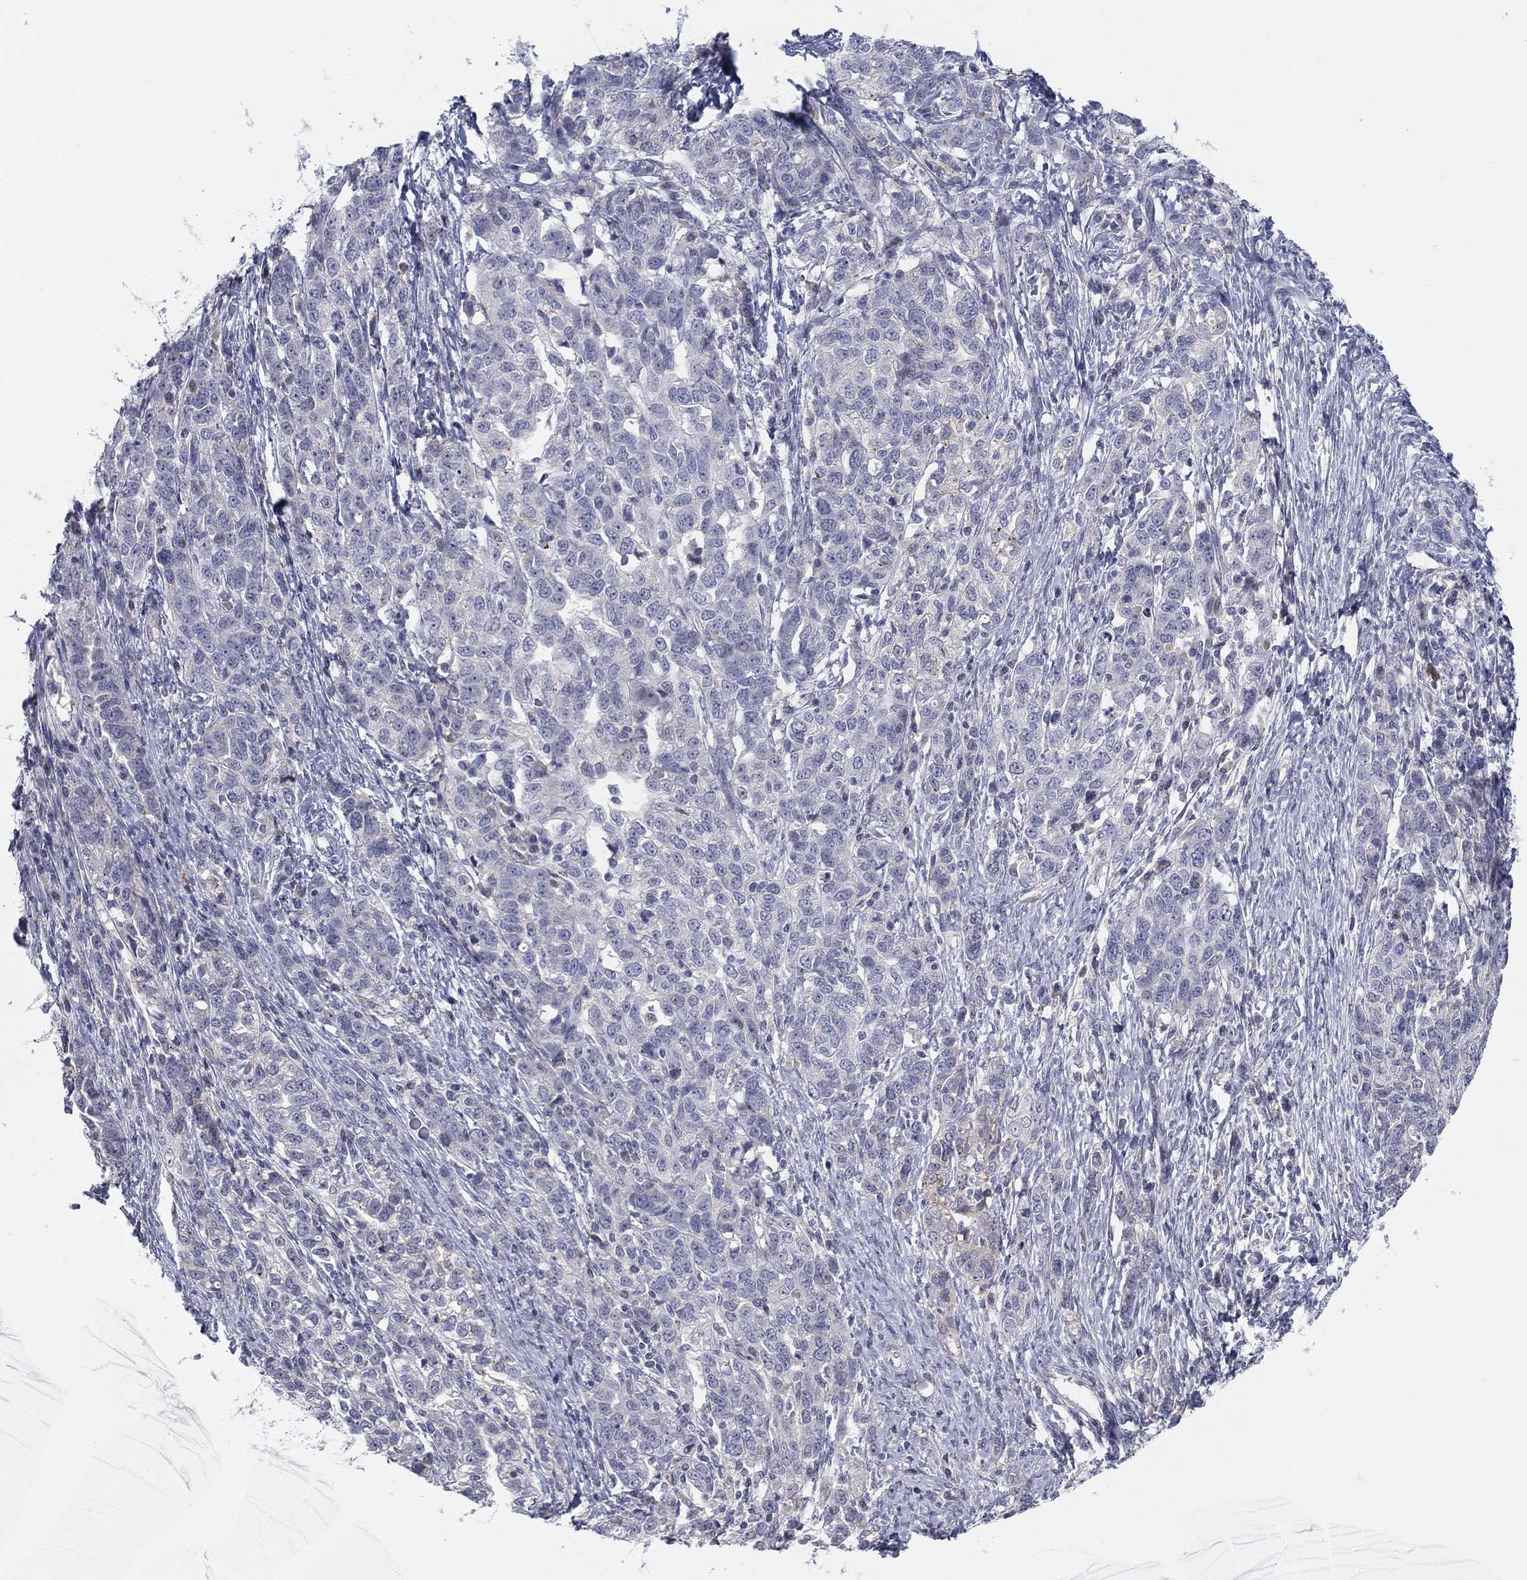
{"staining": {"intensity": "negative", "quantity": "none", "location": "none"}, "tissue": "ovarian cancer", "cell_type": "Tumor cells", "image_type": "cancer", "snomed": [{"axis": "morphology", "description": "Cystadenocarcinoma, serous, NOS"}, {"axis": "topography", "description": "Ovary"}], "caption": "Histopathology image shows no significant protein staining in tumor cells of ovarian serous cystadenocarcinoma.", "gene": "AMN1", "patient": {"sex": "female", "age": 71}}